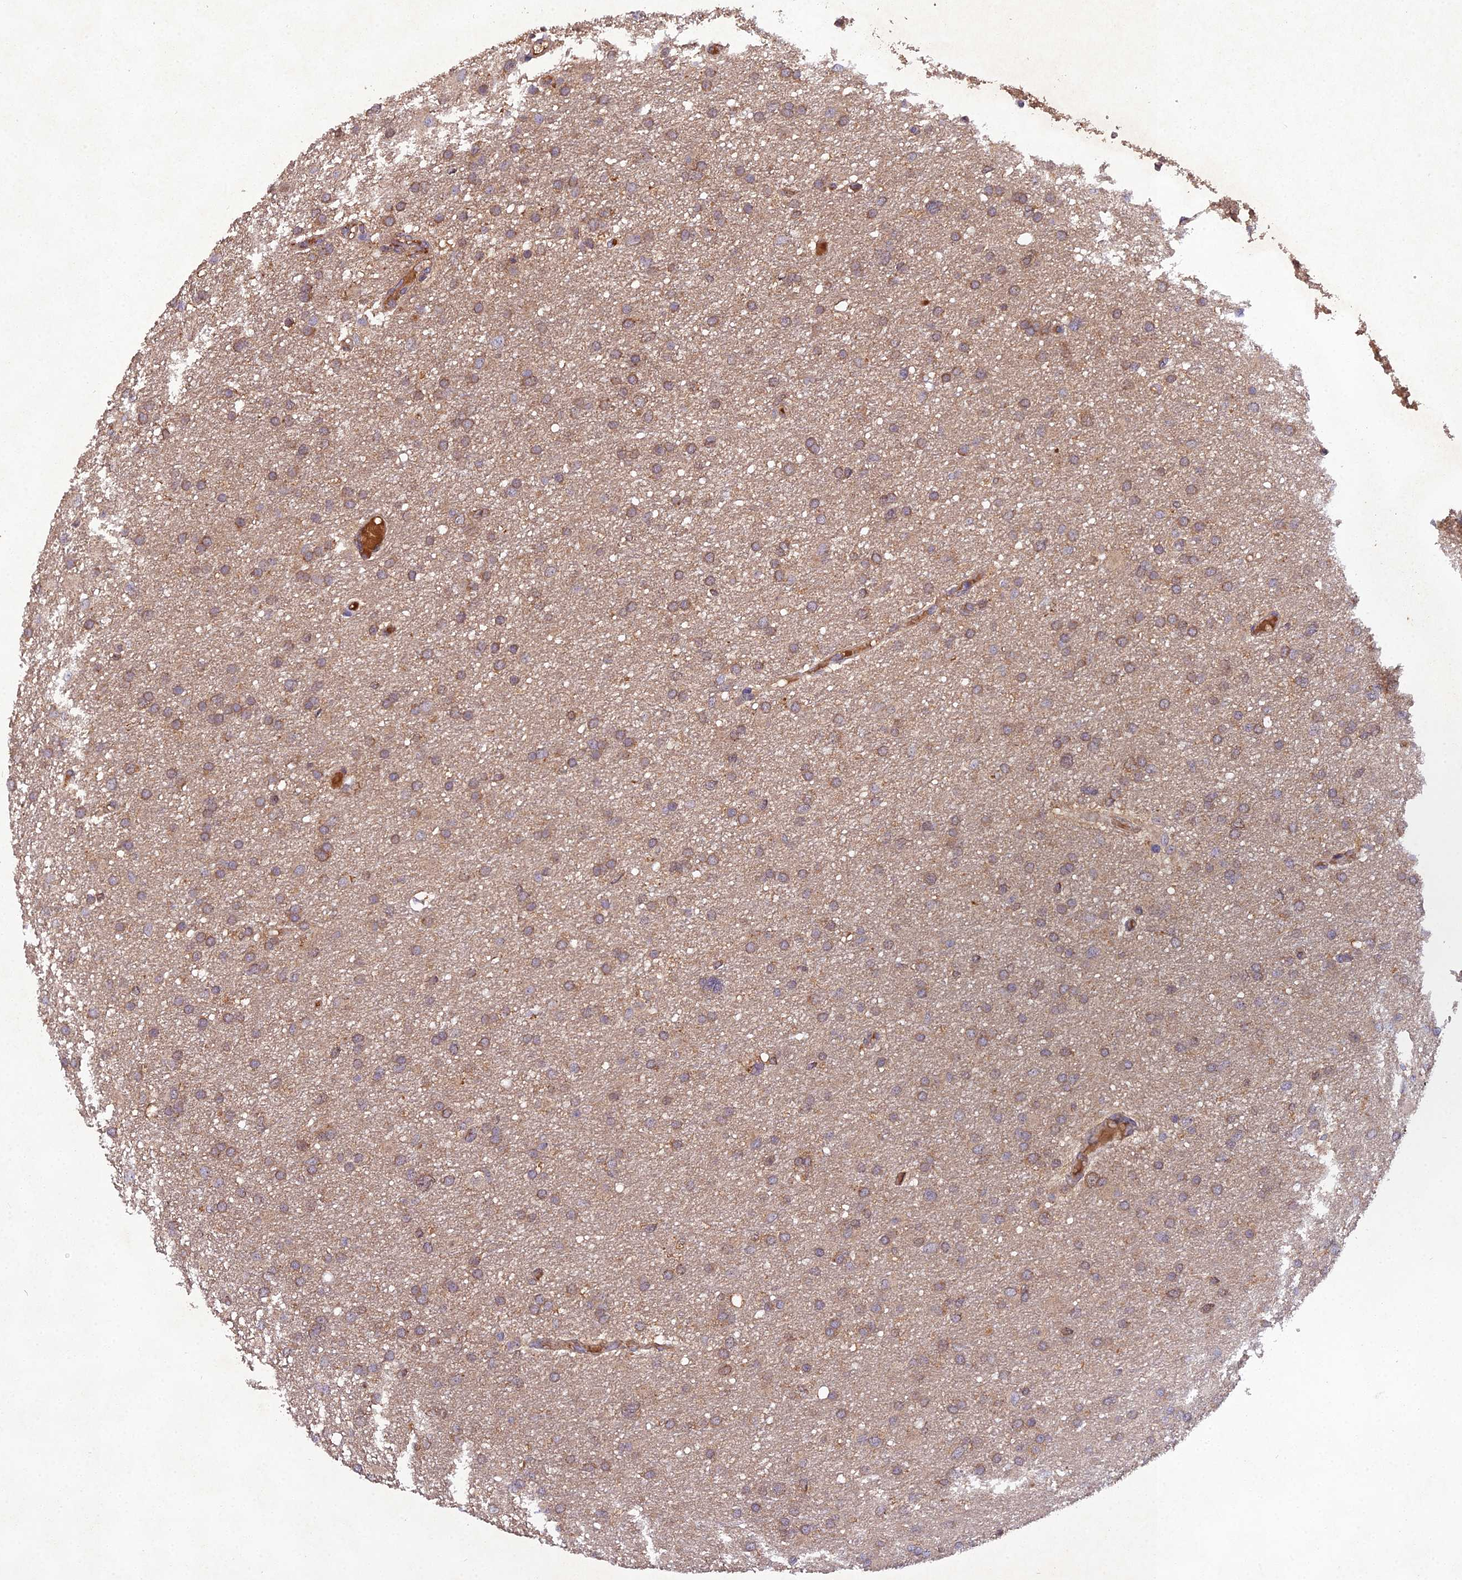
{"staining": {"intensity": "weak", "quantity": ">75%", "location": "cytoplasmic/membranous"}, "tissue": "glioma", "cell_type": "Tumor cells", "image_type": "cancer", "snomed": [{"axis": "morphology", "description": "Glioma, malignant, High grade"}, {"axis": "topography", "description": "Cerebral cortex"}], "caption": "The image shows staining of malignant glioma (high-grade), revealing weak cytoplasmic/membranous protein staining (brown color) within tumor cells. The protein of interest is shown in brown color, while the nuclei are stained blue.", "gene": "TMEM258", "patient": {"sex": "female", "age": 36}}